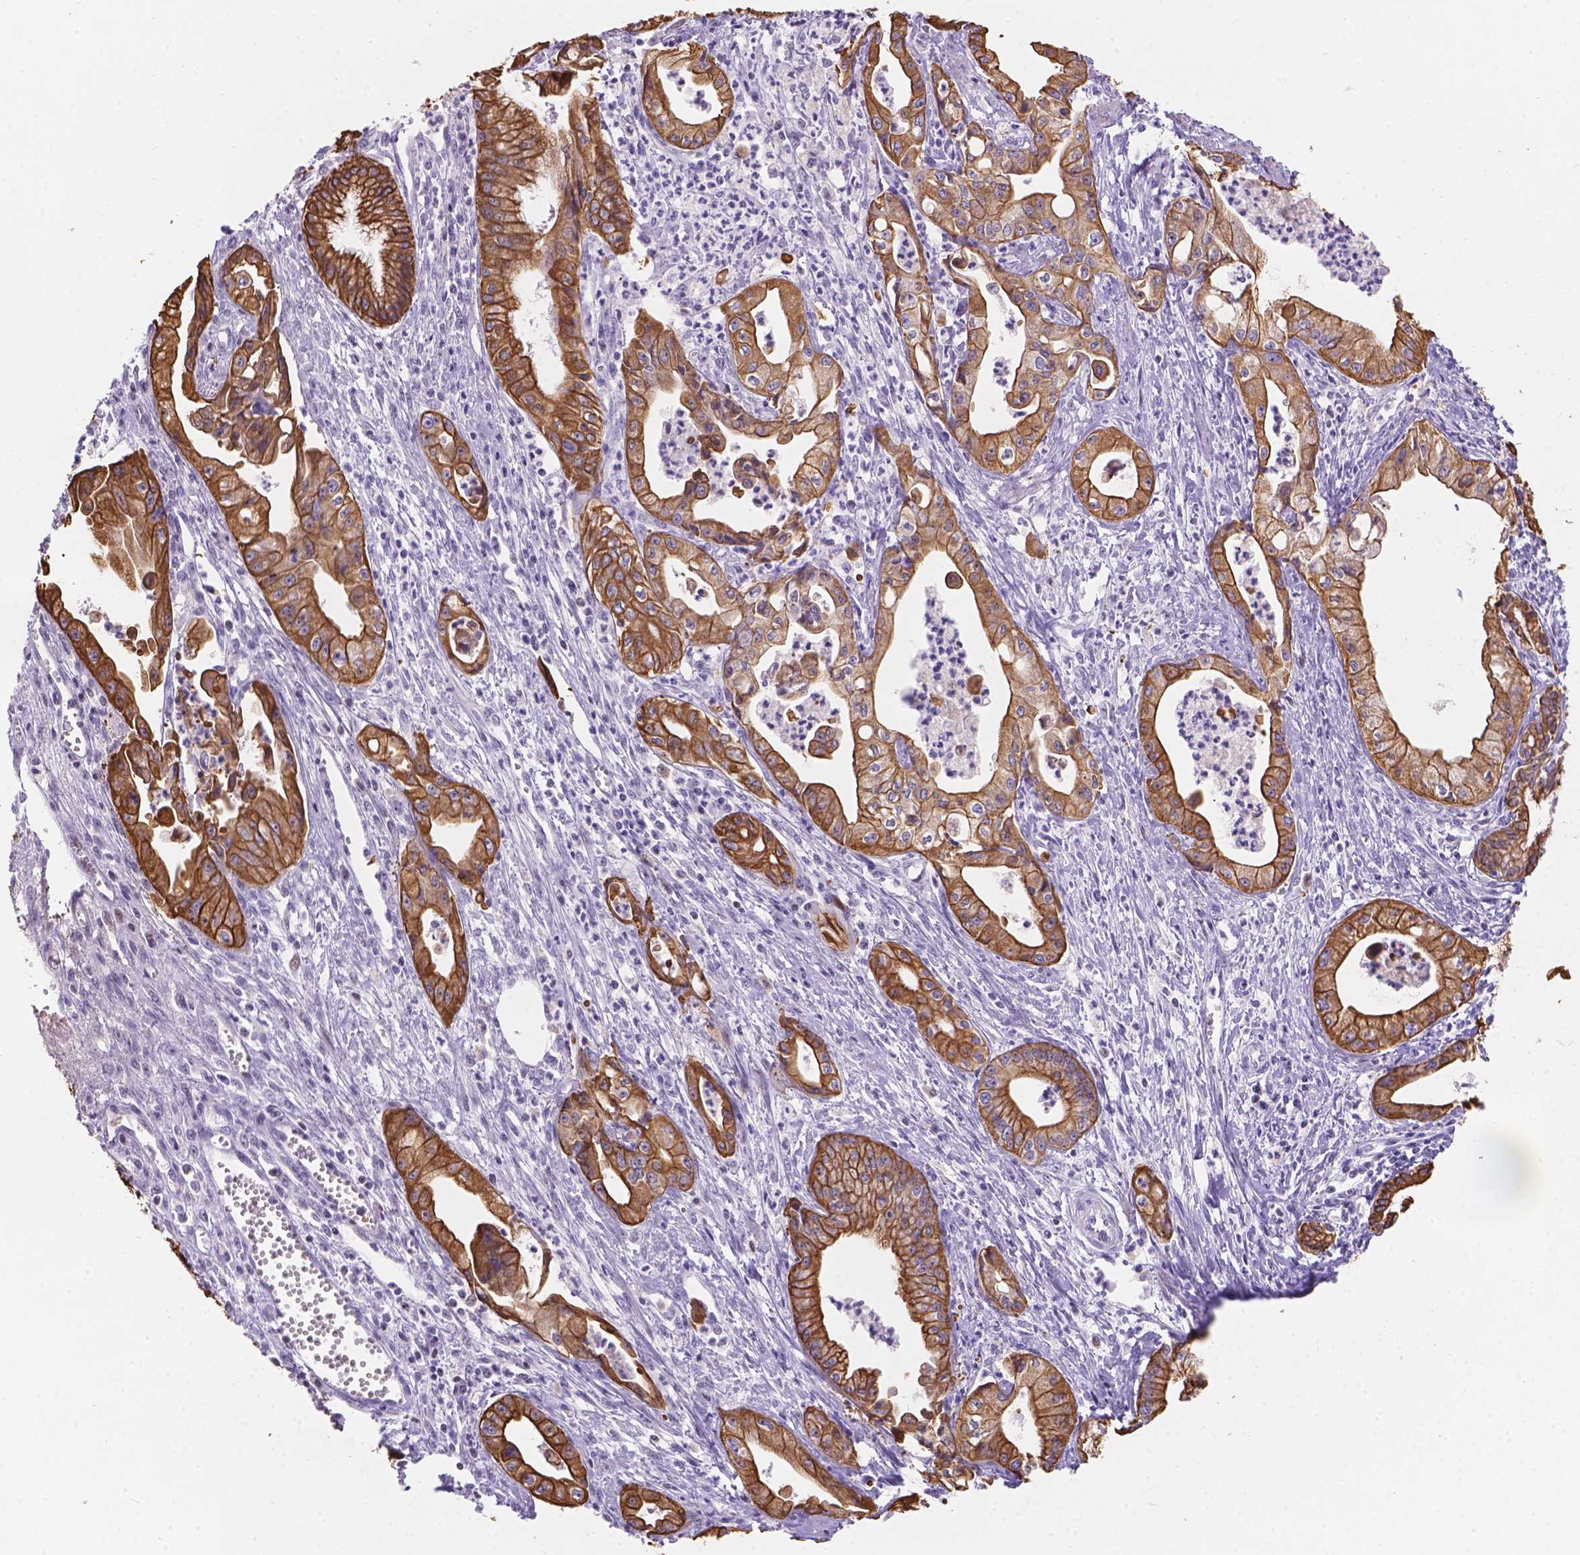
{"staining": {"intensity": "strong", "quantity": ">75%", "location": "cytoplasmic/membranous"}, "tissue": "pancreatic cancer", "cell_type": "Tumor cells", "image_type": "cancer", "snomed": [{"axis": "morphology", "description": "Adenocarcinoma, NOS"}, {"axis": "topography", "description": "Pancreas"}], "caption": "A histopathology image of human pancreatic cancer (adenocarcinoma) stained for a protein reveals strong cytoplasmic/membranous brown staining in tumor cells.", "gene": "DMWD", "patient": {"sex": "female", "age": 65}}